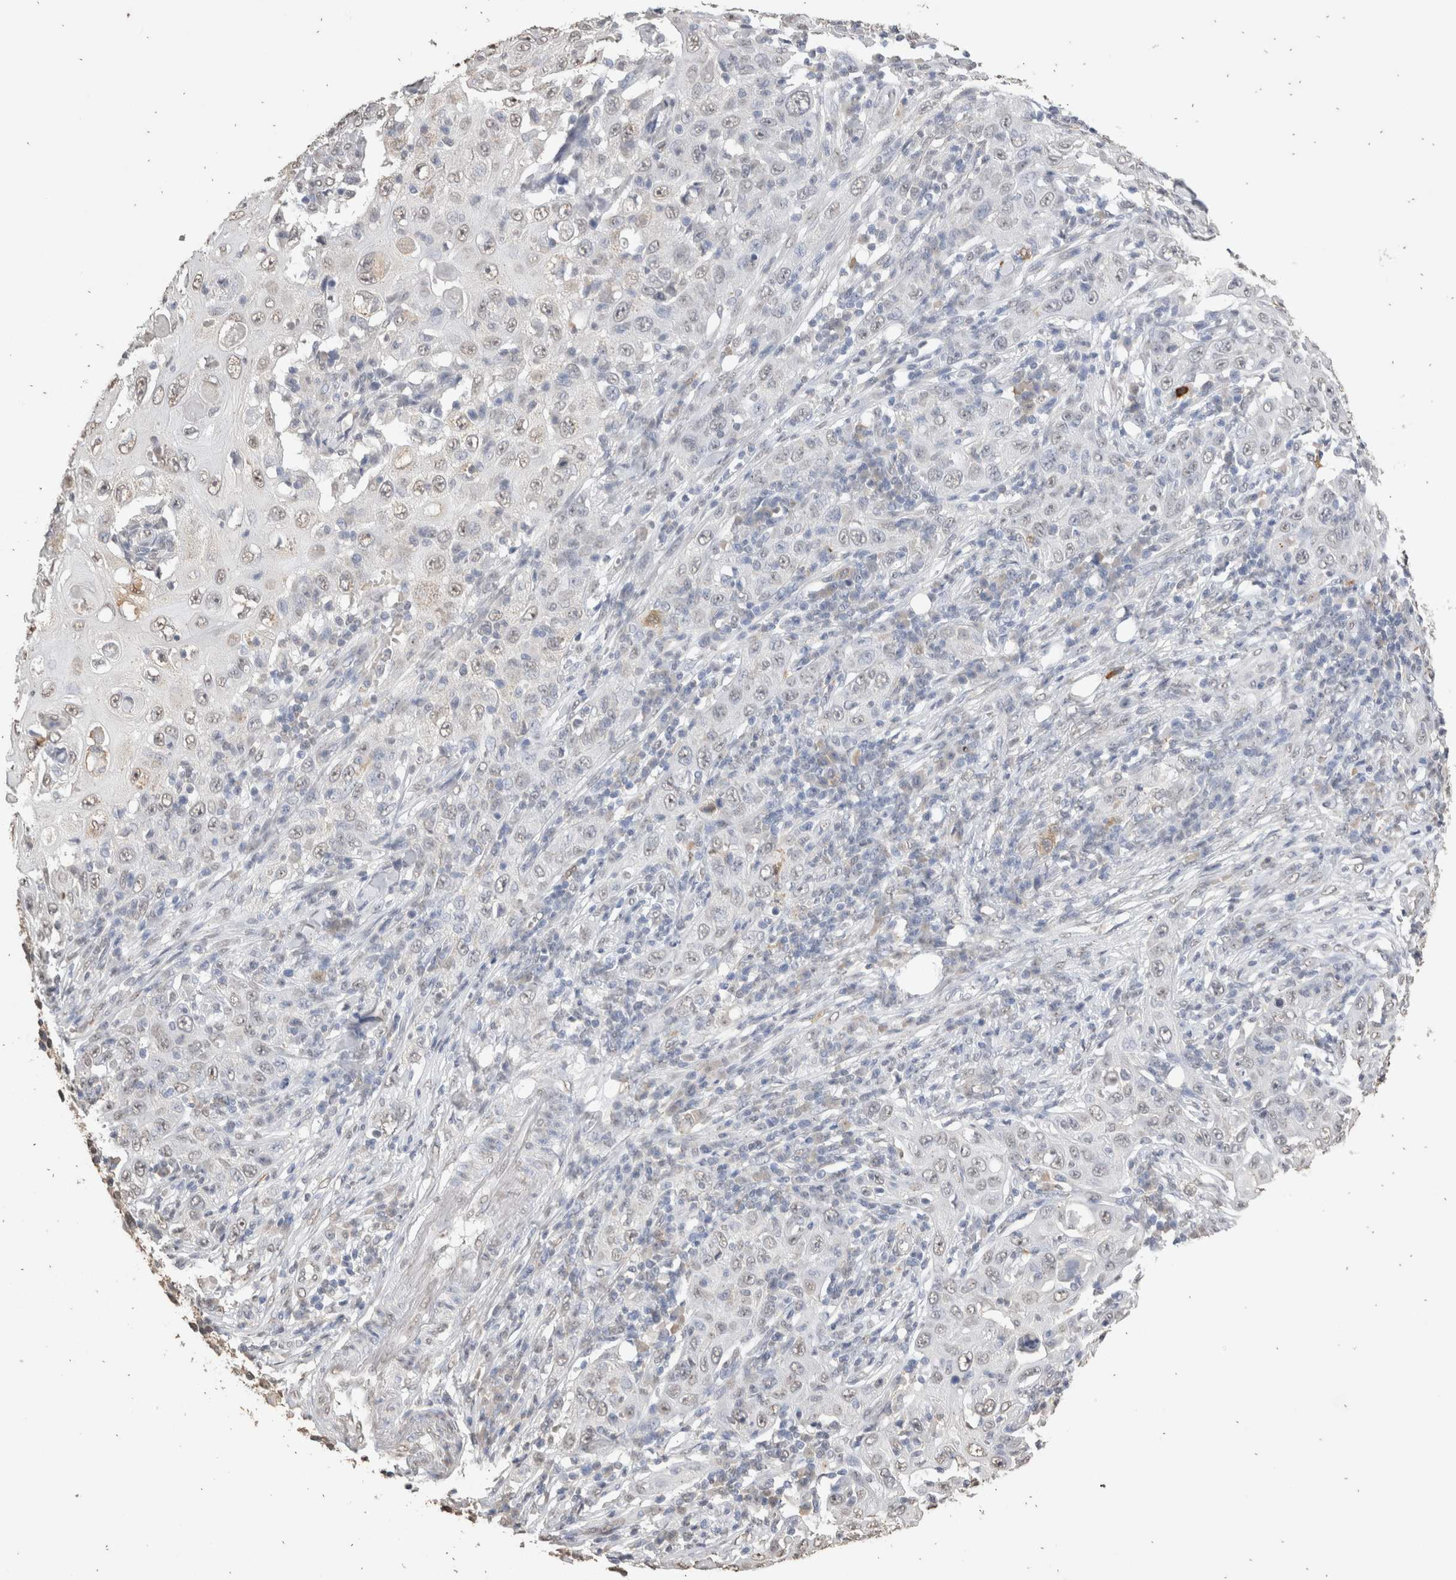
{"staining": {"intensity": "negative", "quantity": "none", "location": "none"}, "tissue": "skin cancer", "cell_type": "Tumor cells", "image_type": "cancer", "snomed": [{"axis": "morphology", "description": "Squamous cell carcinoma, NOS"}, {"axis": "topography", "description": "Skin"}], "caption": "DAB (3,3'-diaminobenzidine) immunohistochemical staining of squamous cell carcinoma (skin) exhibits no significant expression in tumor cells. (Stains: DAB (3,3'-diaminobenzidine) immunohistochemistry (IHC) with hematoxylin counter stain, Microscopy: brightfield microscopy at high magnification).", "gene": "LGALS2", "patient": {"sex": "female", "age": 88}}